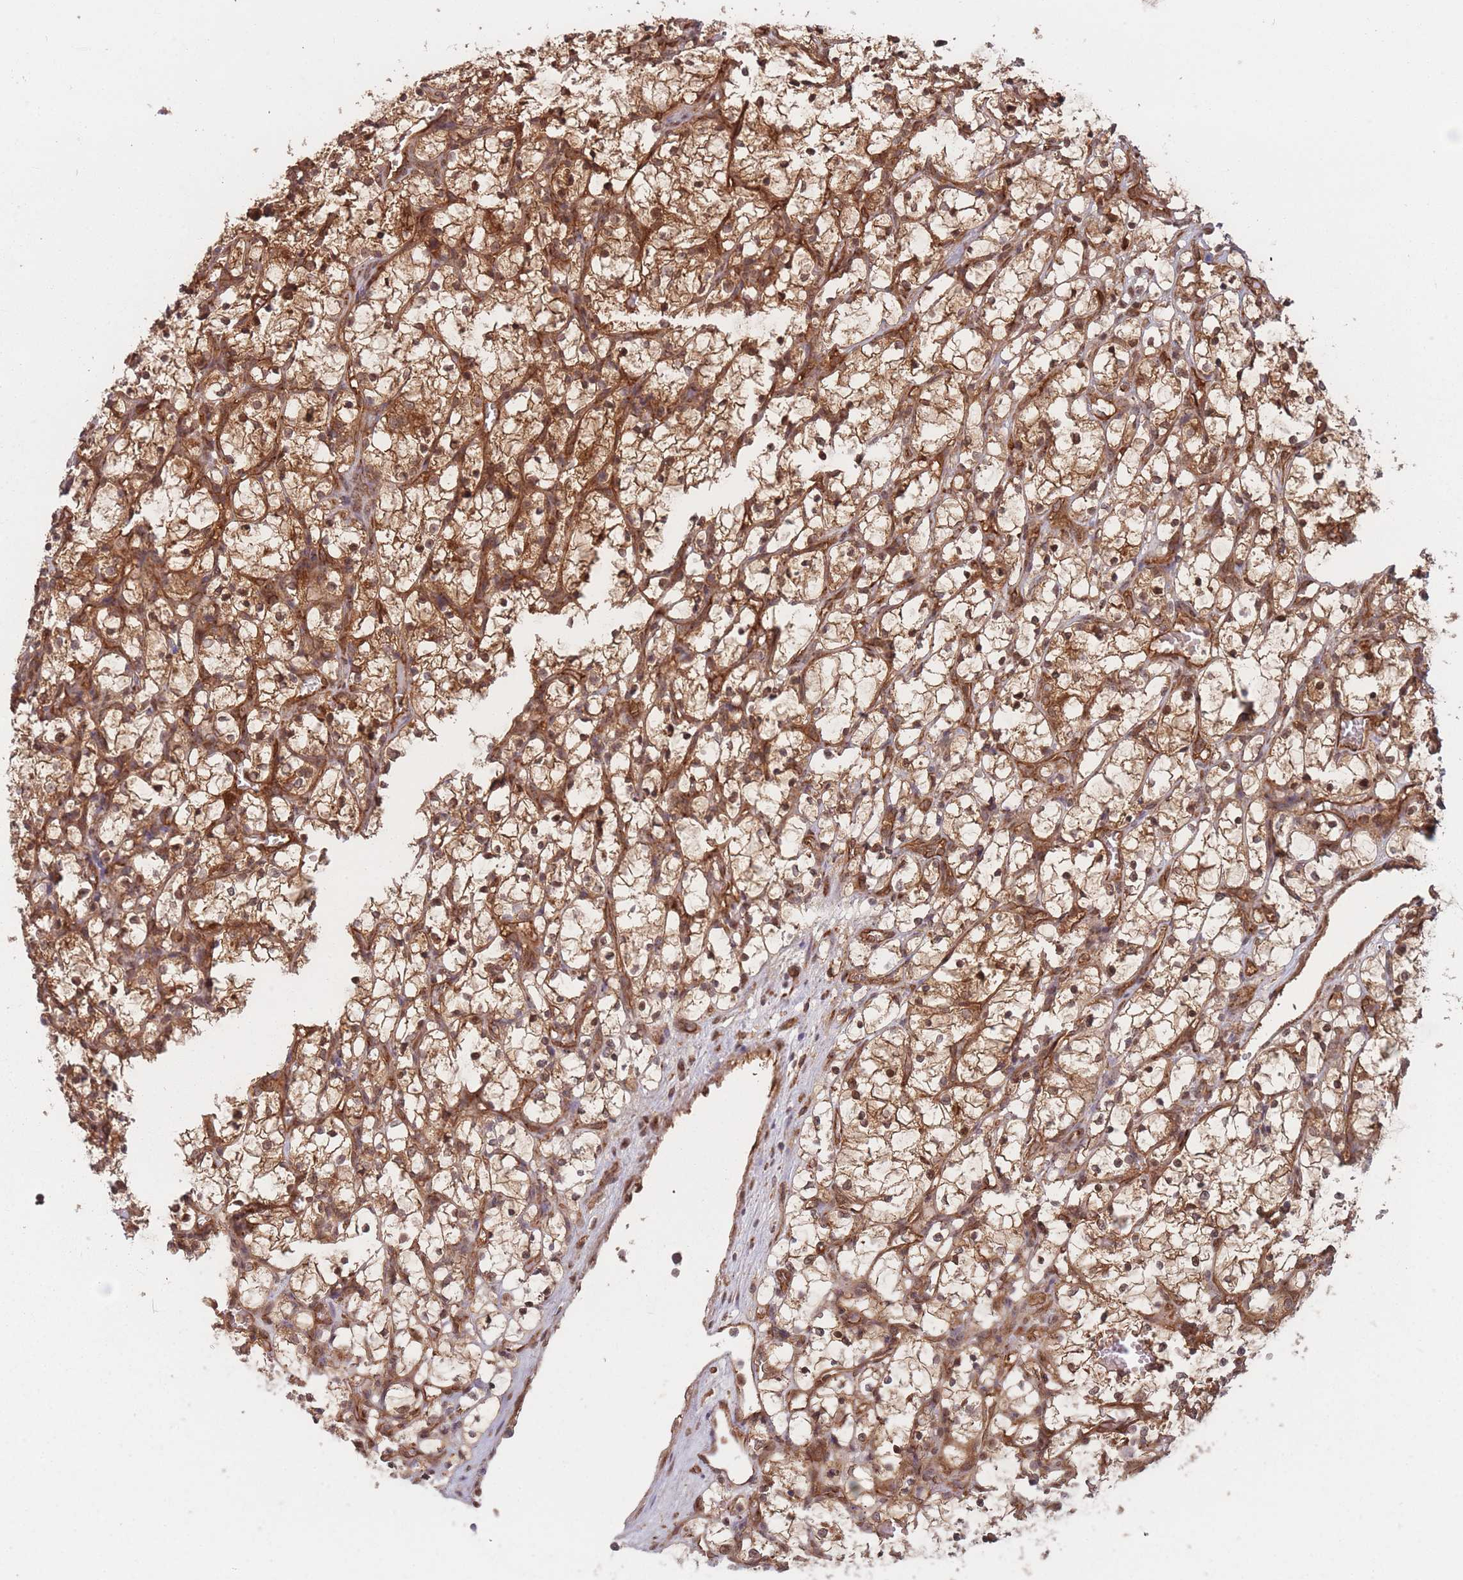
{"staining": {"intensity": "moderate", "quantity": ">75%", "location": "cytoplasmic/membranous"}, "tissue": "renal cancer", "cell_type": "Tumor cells", "image_type": "cancer", "snomed": [{"axis": "morphology", "description": "Adenocarcinoma, NOS"}, {"axis": "topography", "description": "Kidney"}], "caption": "Protein staining demonstrates moderate cytoplasmic/membranous staining in about >75% of tumor cells in renal cancer (adenocarcinoma).", "gene": "PODXL2", "patient": {"sex": "female", "age": 69}}